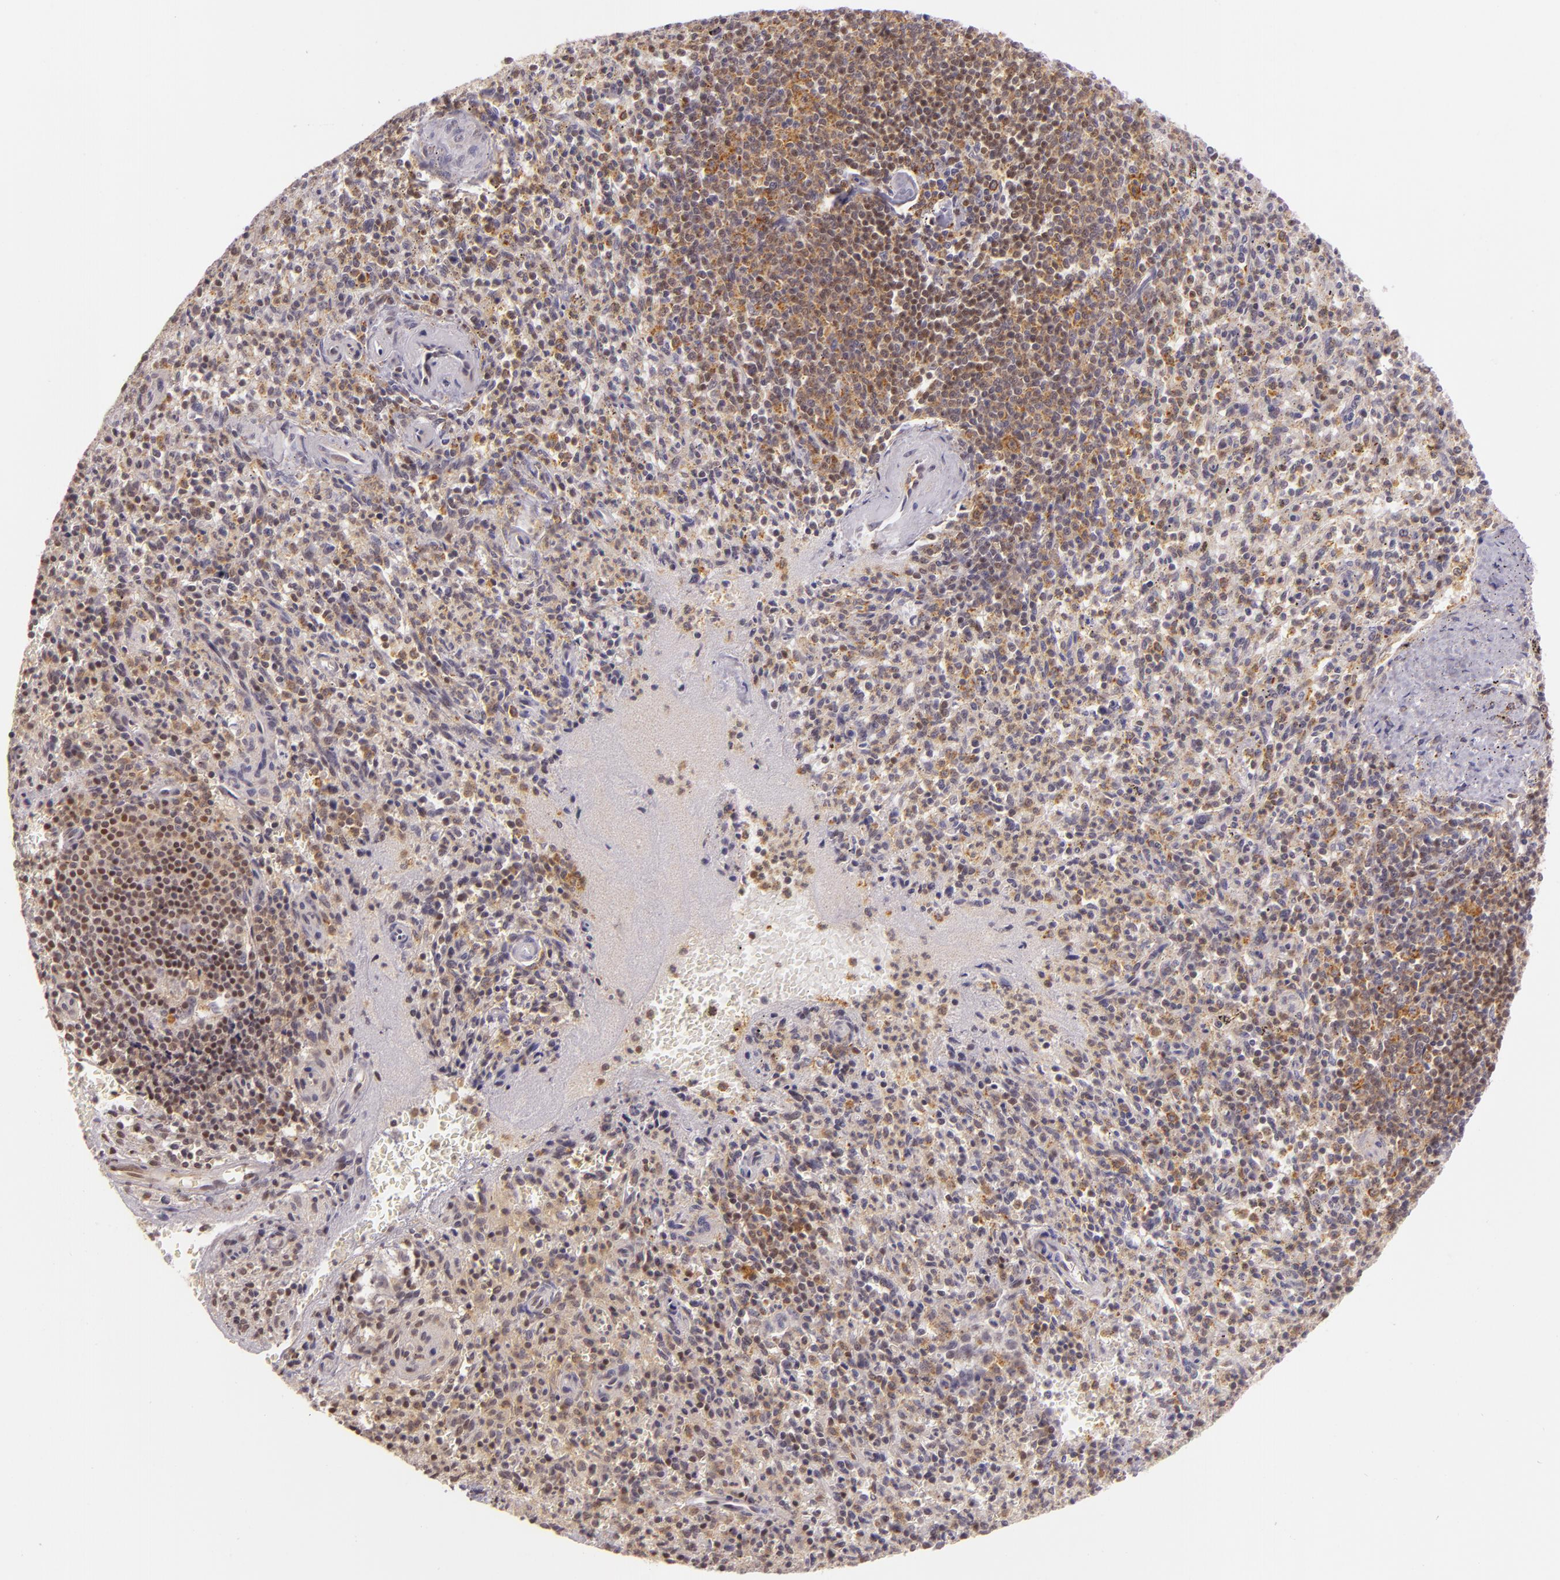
{"staining": {"intensity": "moderate", "quantity": "25%-75%", "location": "cytoplasmic/membranous"}, "tissue": "spleen", "cell_type": "Cells in red pulp", "image_type": "normal", "snomed": [{"axis": "morphology", "description": "Normal tissue, NOS"}, {"axis": "topography", "description": "Spleen"}], "caption": "IHC photomicrograph of unremarkable spleen stained for a protein (brown), which displays medium levels of moderate cytoplasmic/membranous staining in about 25%-75% of cells in red pulp.", "gene": "ENSG00000290315", "patient": {"sex": "male", "age": 72}}